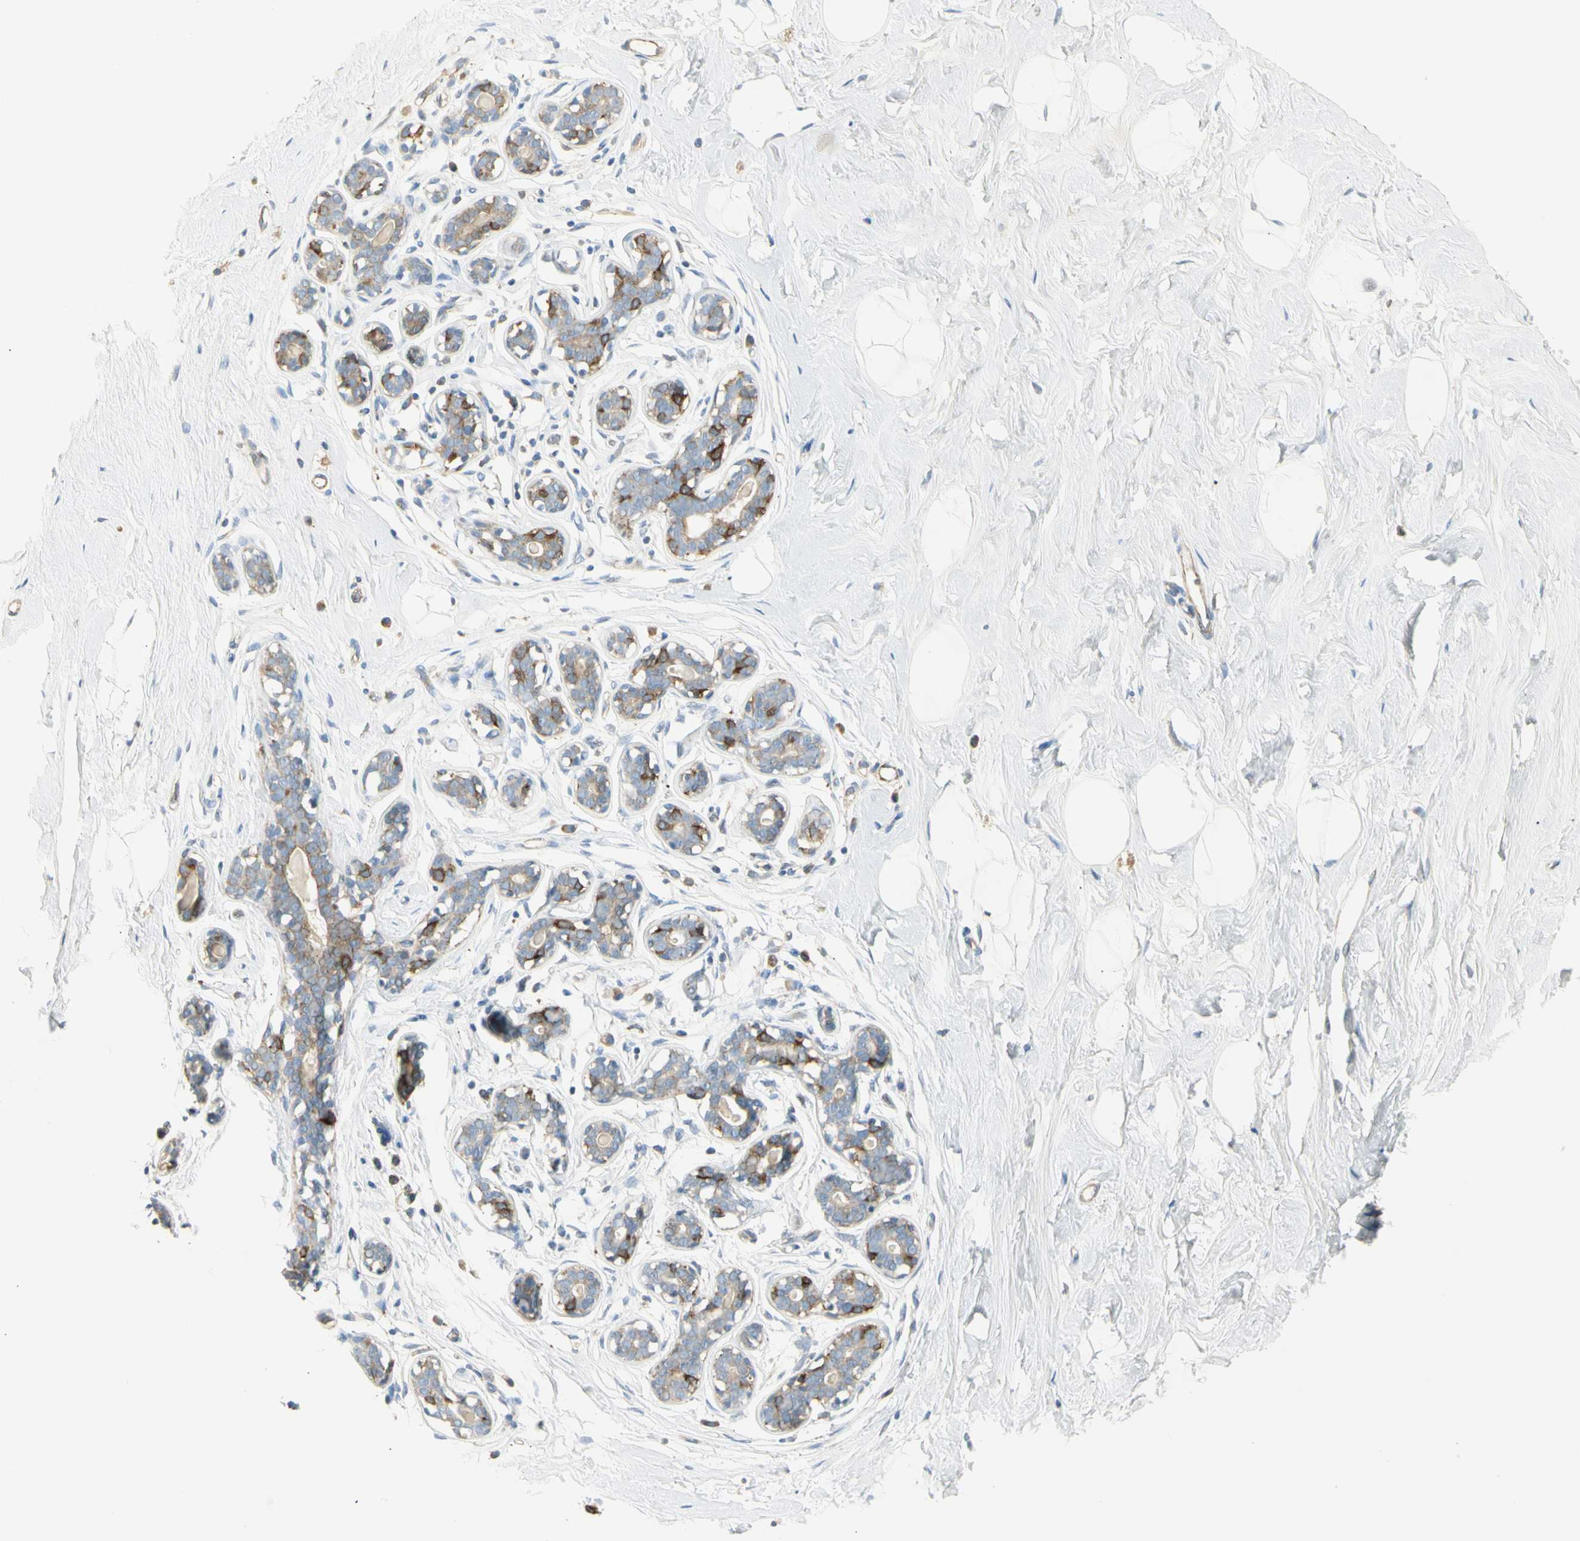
{"staining": {"intensity": "negative", "quantity": "none", "location": "none"}, "tissue": "breast", "cell_type": "Adipocytes", "image_type": "normal", "snomed": [{"axis": "morphology", "description": "Normal tissue, NOS"}, {"axis": "topography", "description": "Breast"}], "caption": "DAB immunohistochemical staining of unremarkable human breast reveals no significant positivity in adipocytes.", "gene": "TNFSF11", "patient": {"sex": "female", "age": 23}}